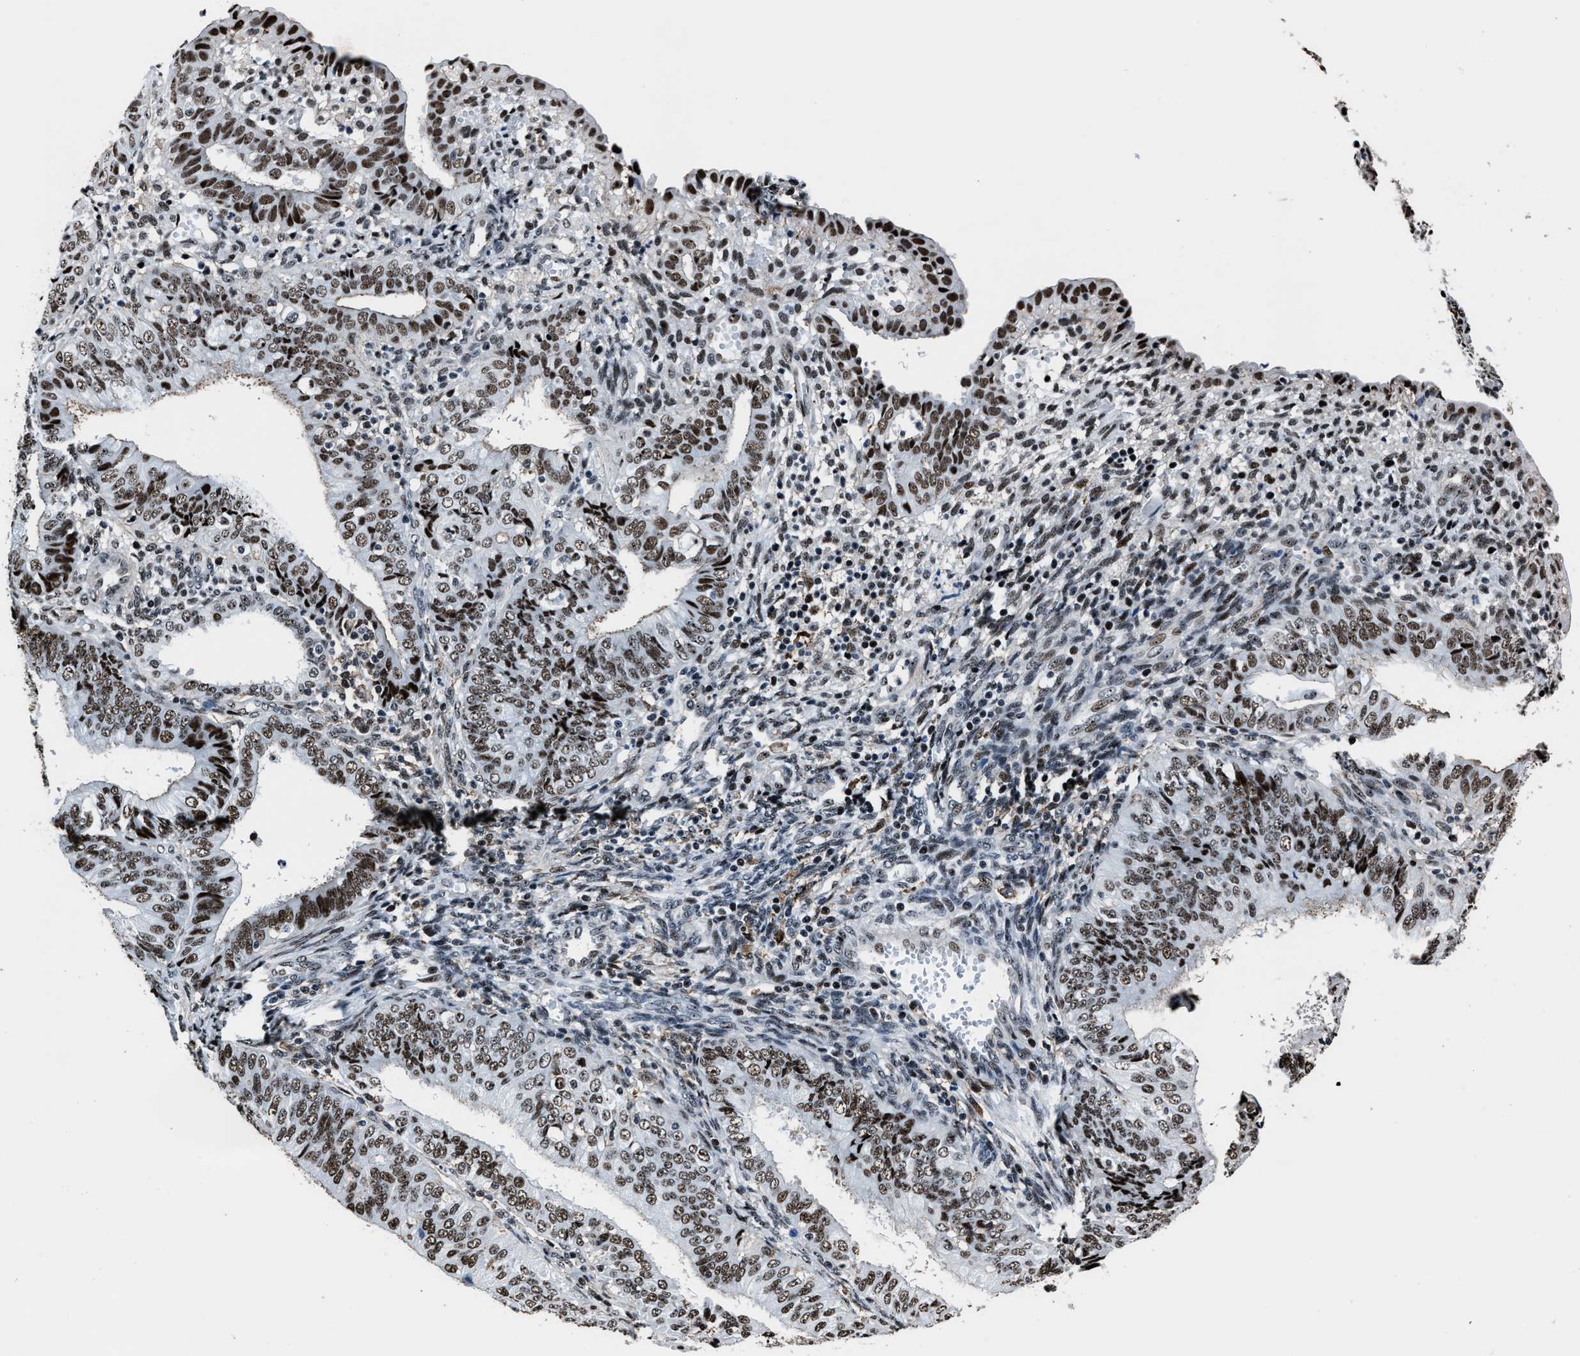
{"staining": {"intensity": "moderate", "quantity": ">75%", "location": "nuclear"}, "tissue": "endometrial cancer", "cell_type": "Tumor cells", "image_type": "cancer", "snomed": [{"axis": "morphology", "description": "Adenocarcinoma, NOS"}, {"axis": "topography", "description": "Endometrium"}], "caption": "Endometrial adenocarcinoma was stained to show a protein in brown. There is medium levels of moderate nuclear staining in approximately >75% of tumor cells.", "gene": "PPIE", "patient": {"sex": "female", "age": 58}}